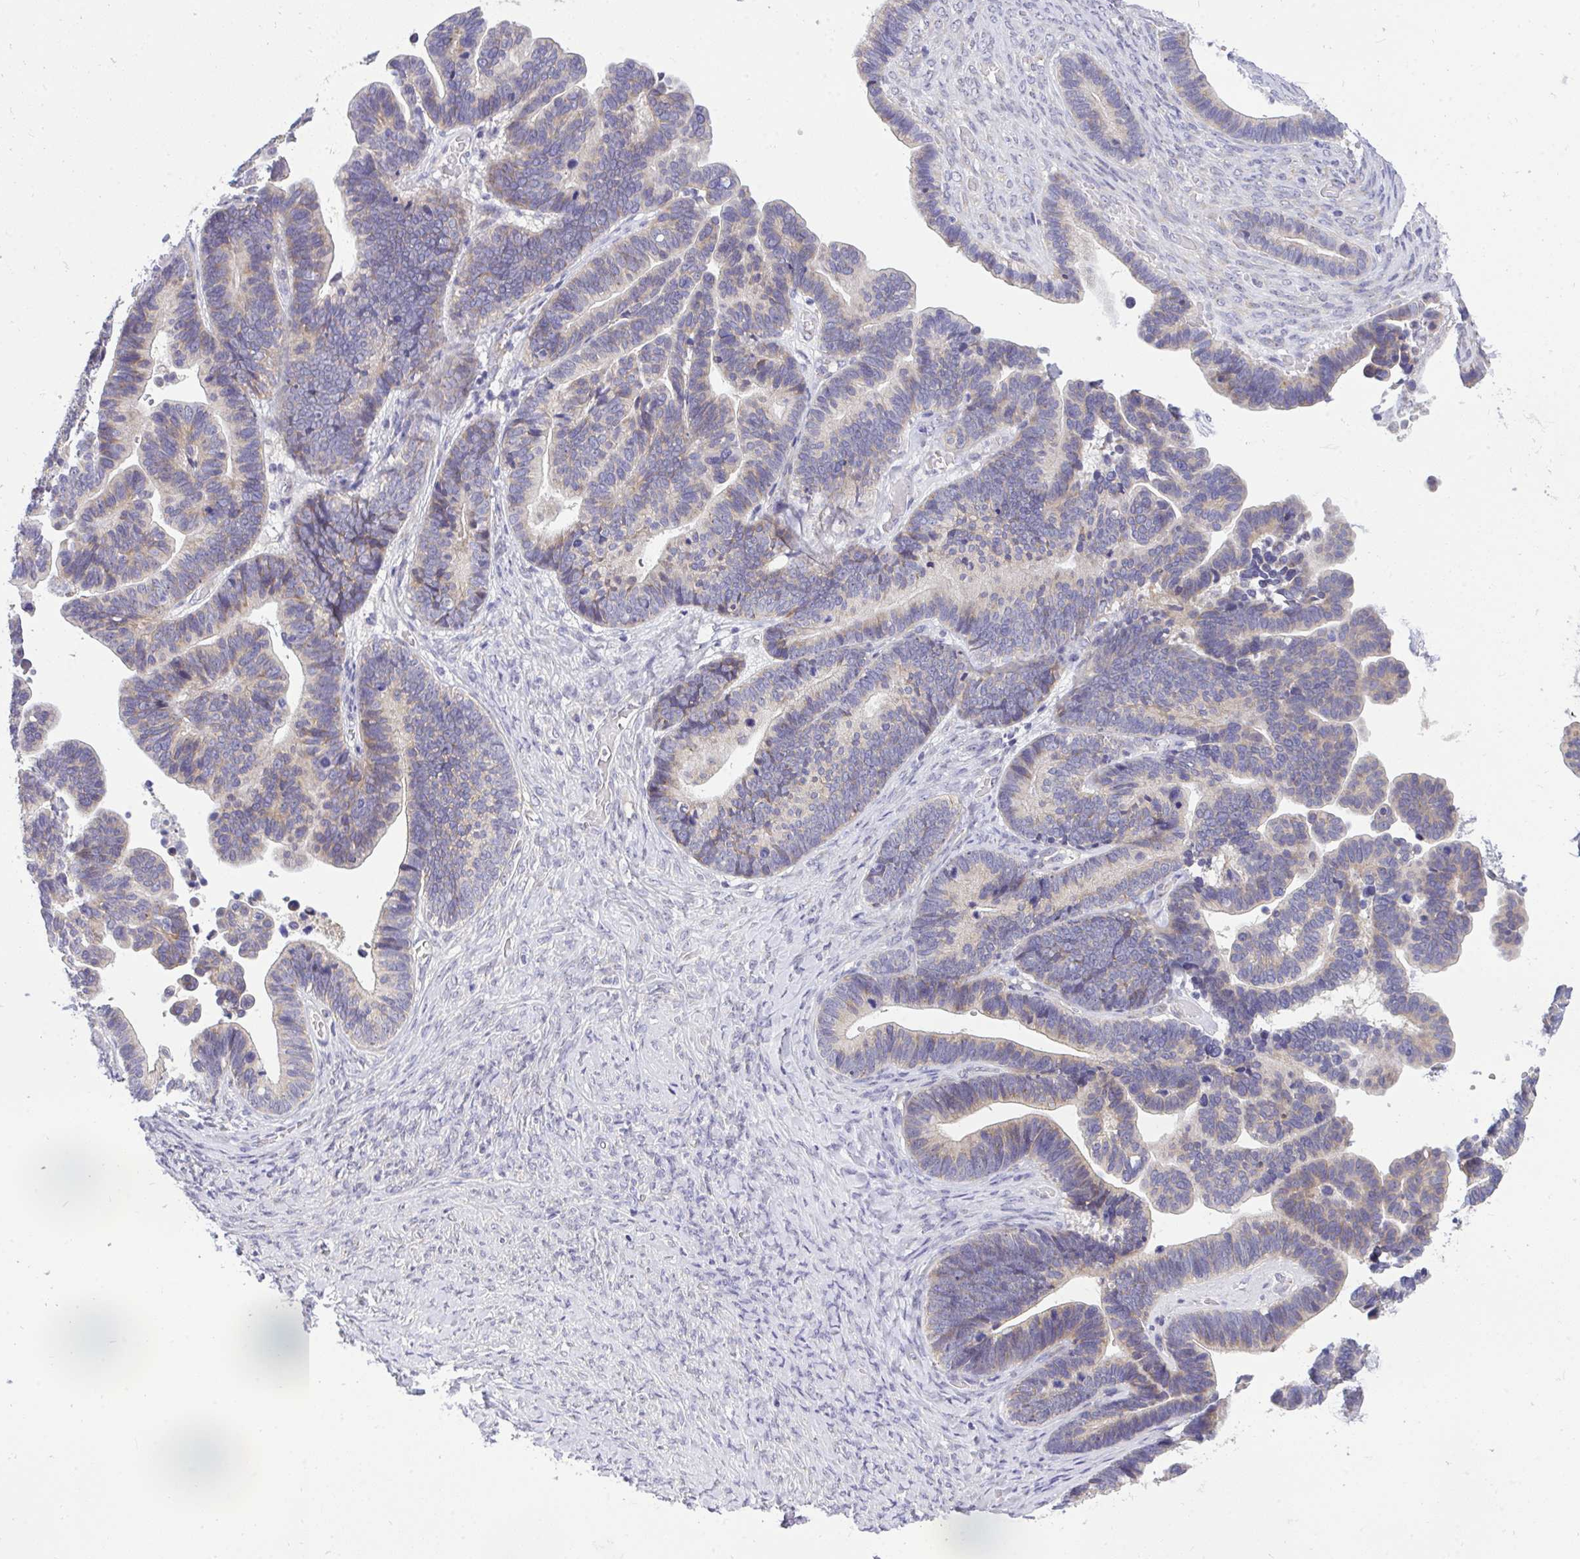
{"staining": {"intensity": "weak", "quantity": "<25%", "location": "cytoplasmic/membranous"}, "tissue": "ovarian cancer", "cell_type": "Tumor cells", "image_type": "cancer", "snomed": [{"axis": "morphology", "description": "Cystadenocarcinoma, serous, NOS"}, {"axis": "topography", "description": "Ovary"}], "caption": "An IHC micrograph of serous cystadenocarcinoma (ovarian) is shown. There is no staining in tumor cells of serous cystadenocarcinoma (ovarian).", "gene": "VGLL3", "patient": {"sex": "female", "age": 56}}